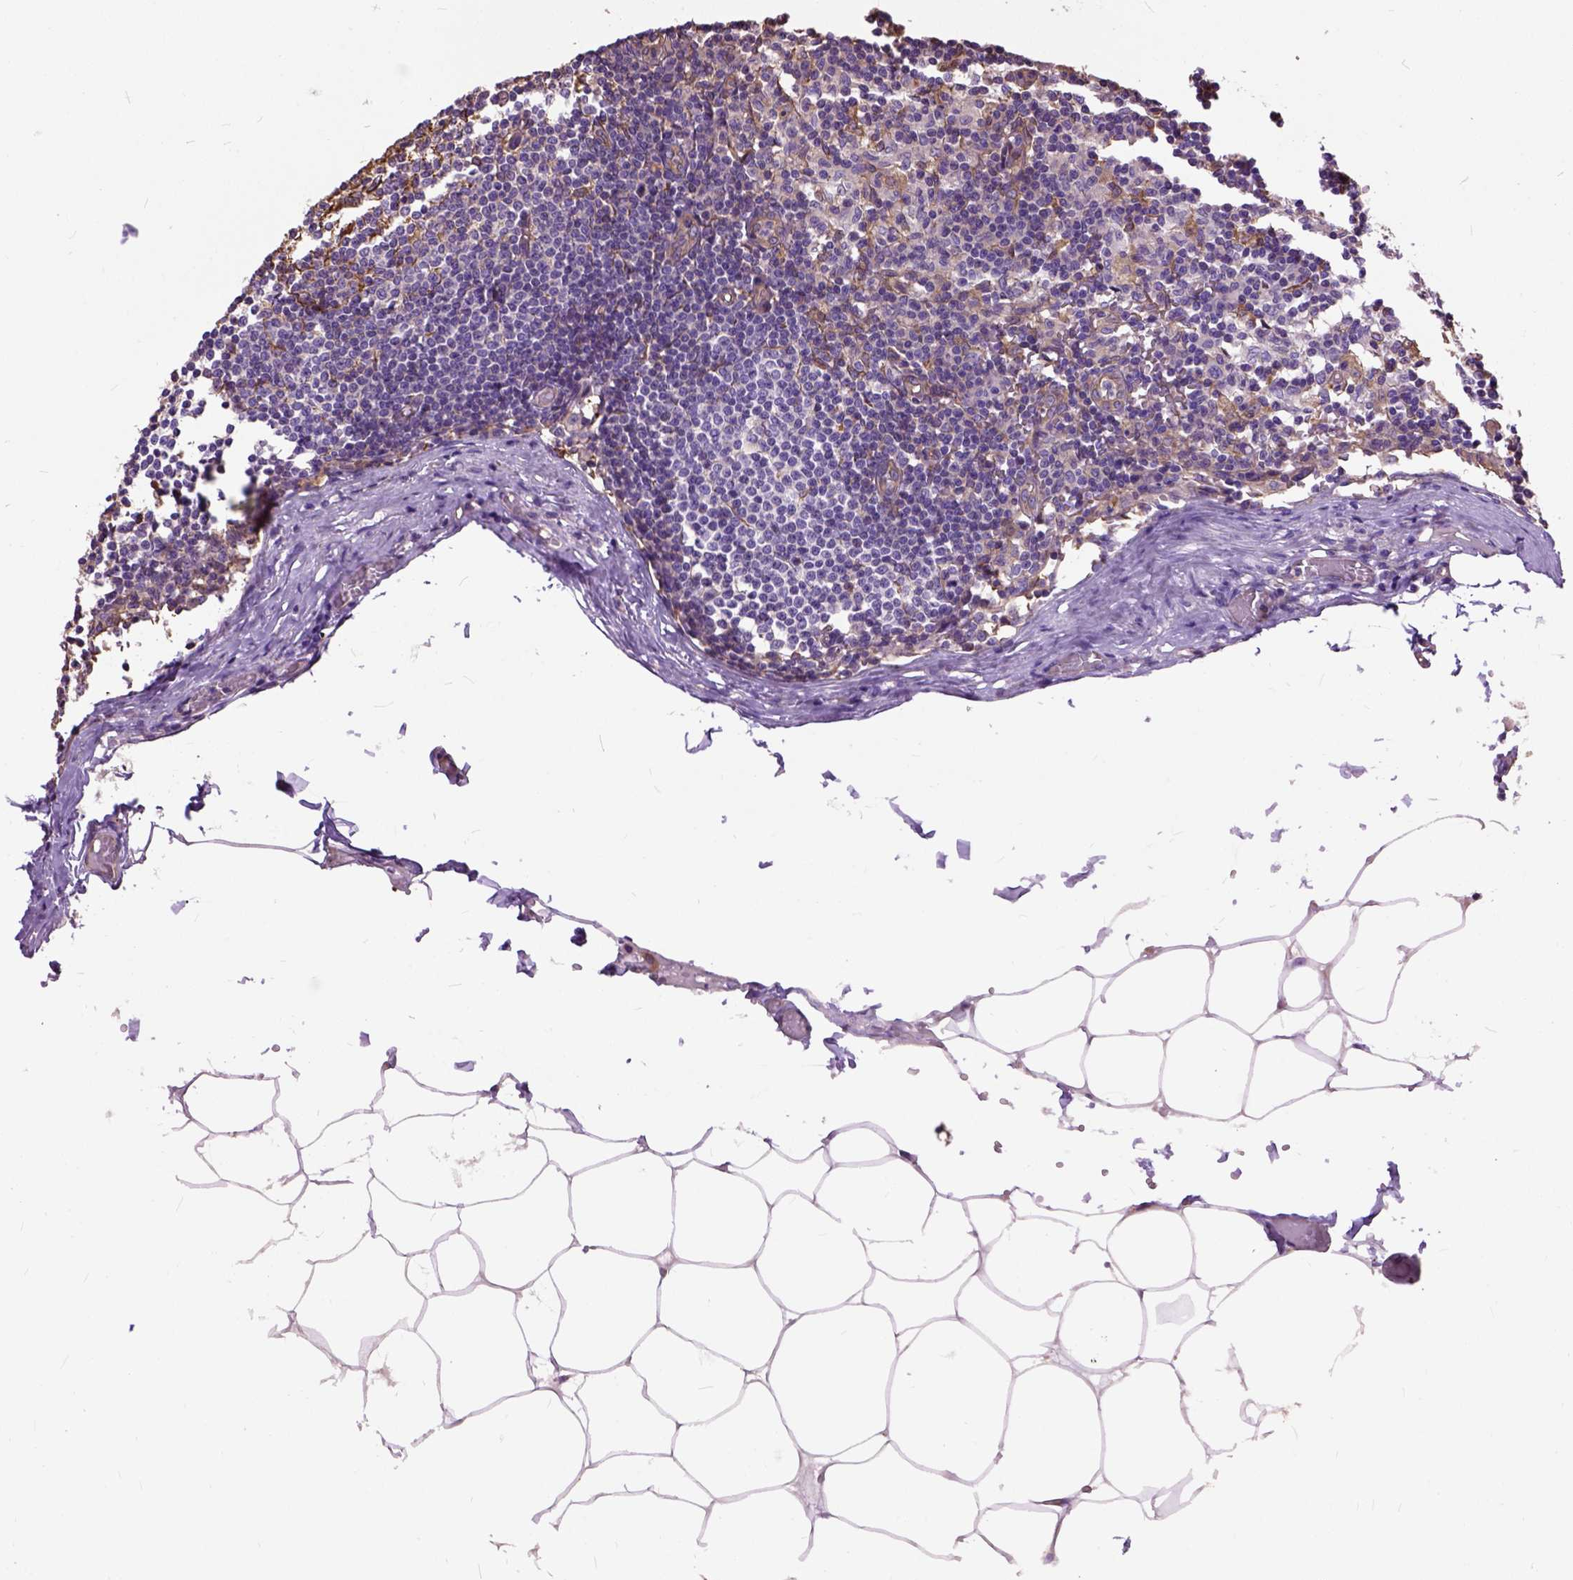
{"staining": {"intensity": "negative", "quantity": "none", "location": "none"}, "tissue": "lymph node", "cell_type": "Germinal center cells", "image_type": "normal", "snomed": [{"axis": "morphology", "description": "Normal tissue, NOS"}, {"axis": "topography", "description": "Lymph node"}], "caption": "This is a micrograph of immunohistochemistry staining of normal lymph node, which shows no staining in germinal center cells. (Brightfield microscopy of DAB (3,3'-diaminobenzidine) immunohistochemistry at high magnification).", "gene": "SEMA4F", "patient": {"sex": "female", "age": 69}}